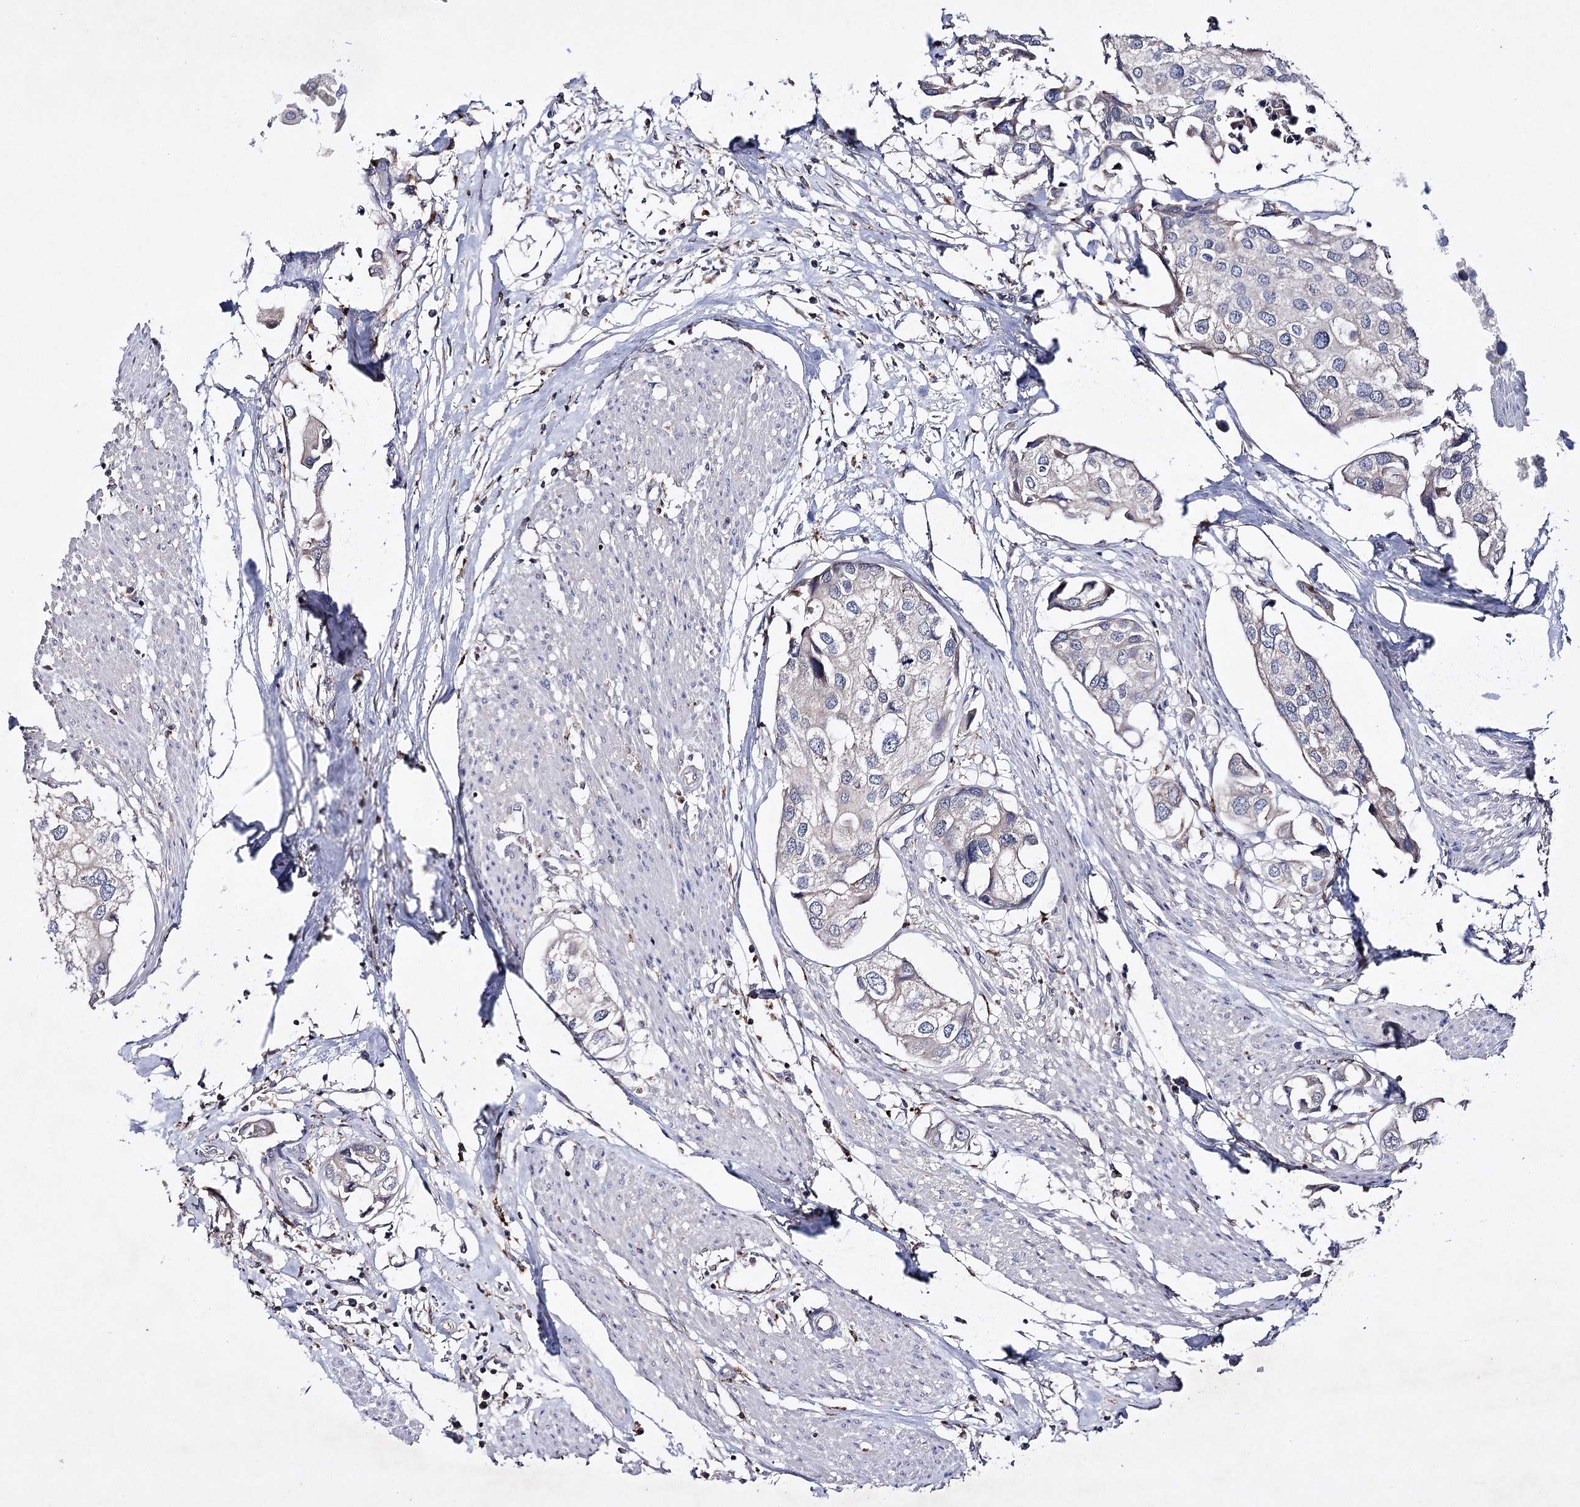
{"staining": {"intensity": "negative", "quantity": "none", "location": "none"}, "tissue": "urothelial cancer", "cell_type": "Tumor cells", "image_type": "cancer", "snomed": [{"axis": "morphology", "description": "Urothelial carcinoma, High grade"}, {"axis": "topography", "description": "Urinary bladder"}], "caption": "Immunohistochemistry of human high-grade urothelial carcinoma reveals no staining in tumor cells.", "gene": "BCR", "patient": {"sex": "male", "age": 64}}